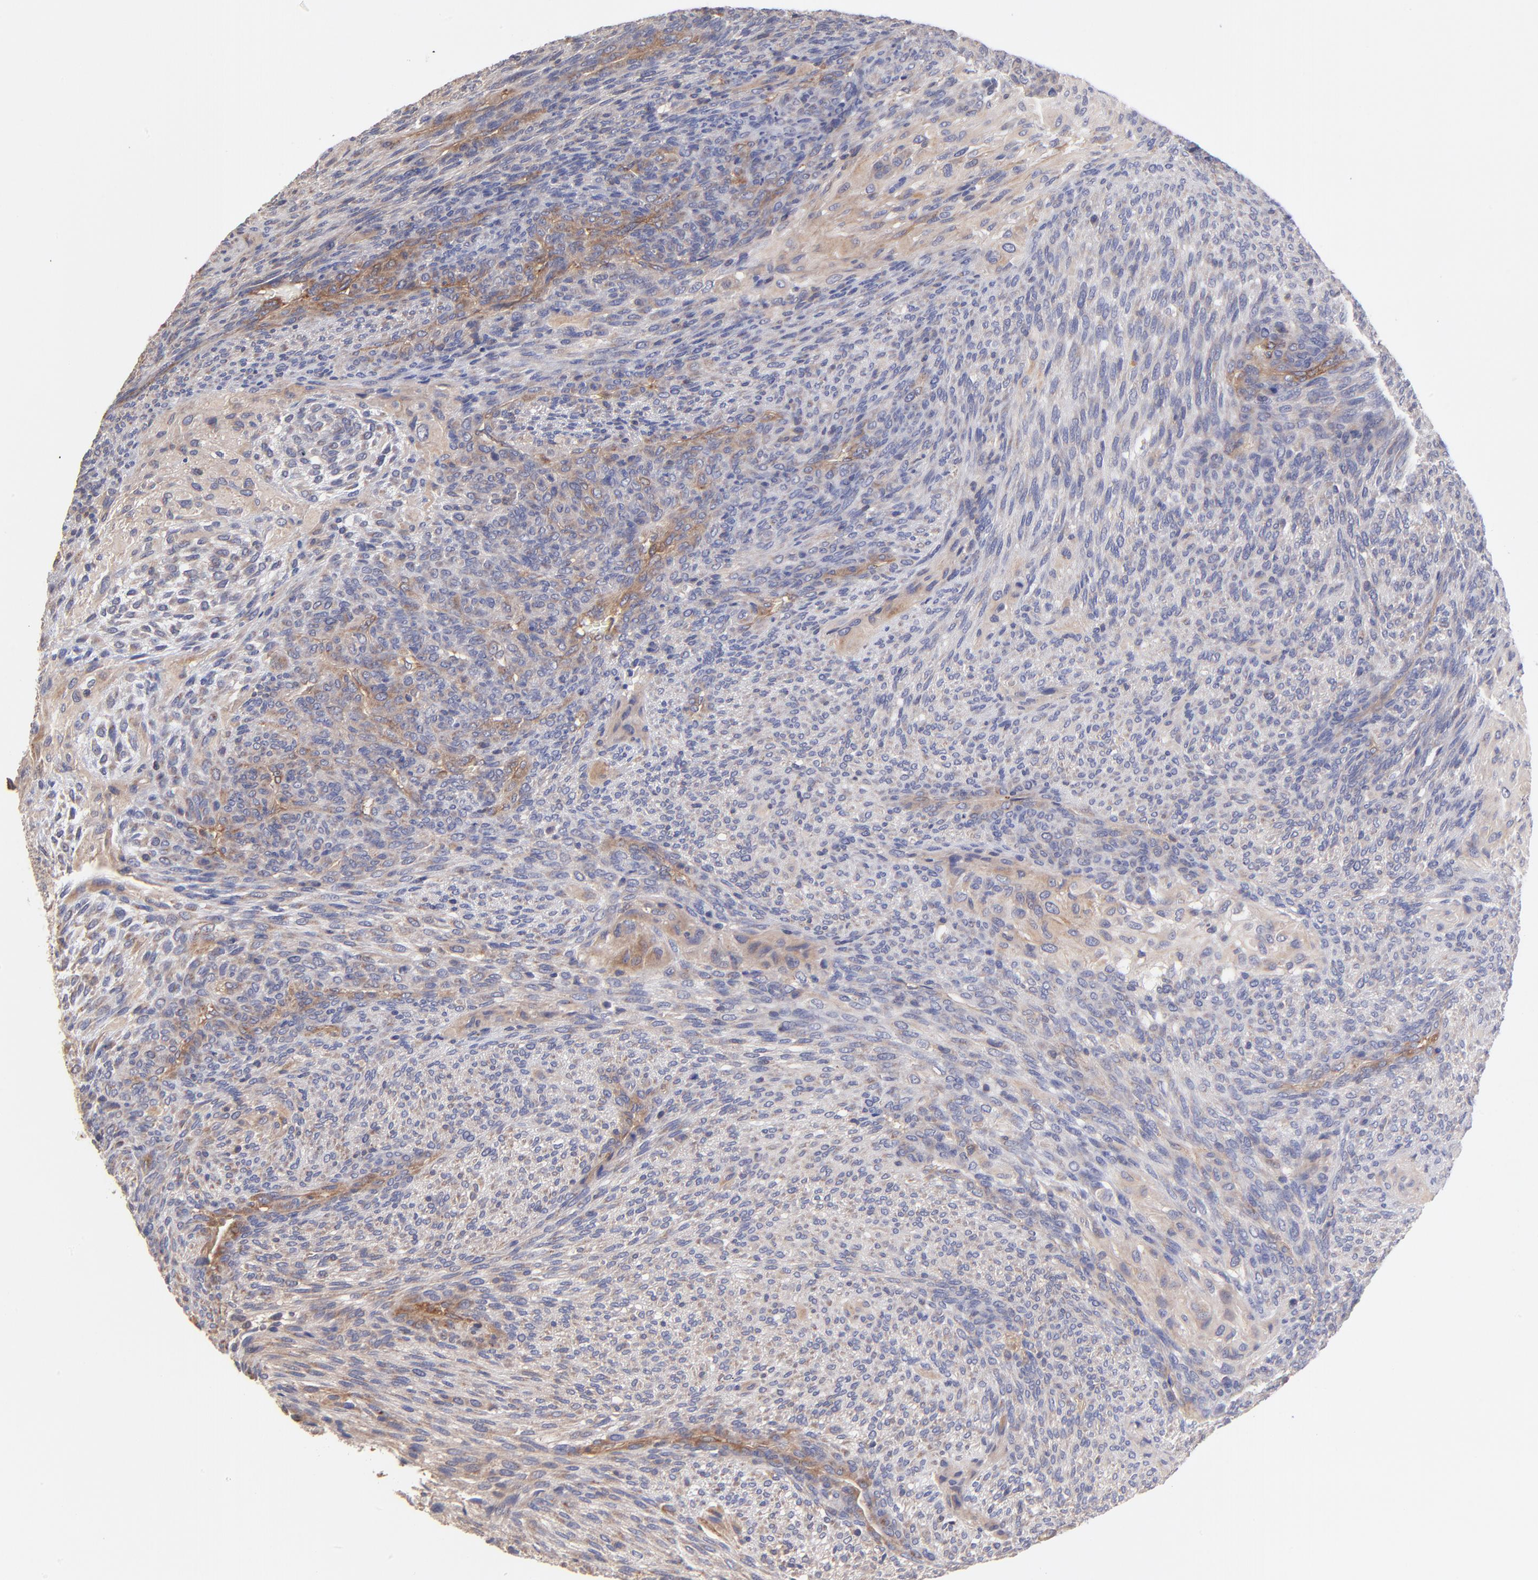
{"staining": {"intensity": "weak", "quantity": "25%-75%", "location": "cytoplasmic/membranous"}, "tissue": "glioma", "cell_type": "Tumor cells", "image_type": "cancer", "snomed": [{"axis": "morphology", "description": "Glioma, malignant, High grade"}, {"axis": "topography", "description": "Cerebral cortex"}], "caption": "DAB immunohistochemical staining of malignant glioma (high-grade) shows weak cytoplasmic/membranous protein expression in approximately 25%-75% of tumor cells.", "gene": "ASB7", "patient": {"sex": "female", "age": 55}}